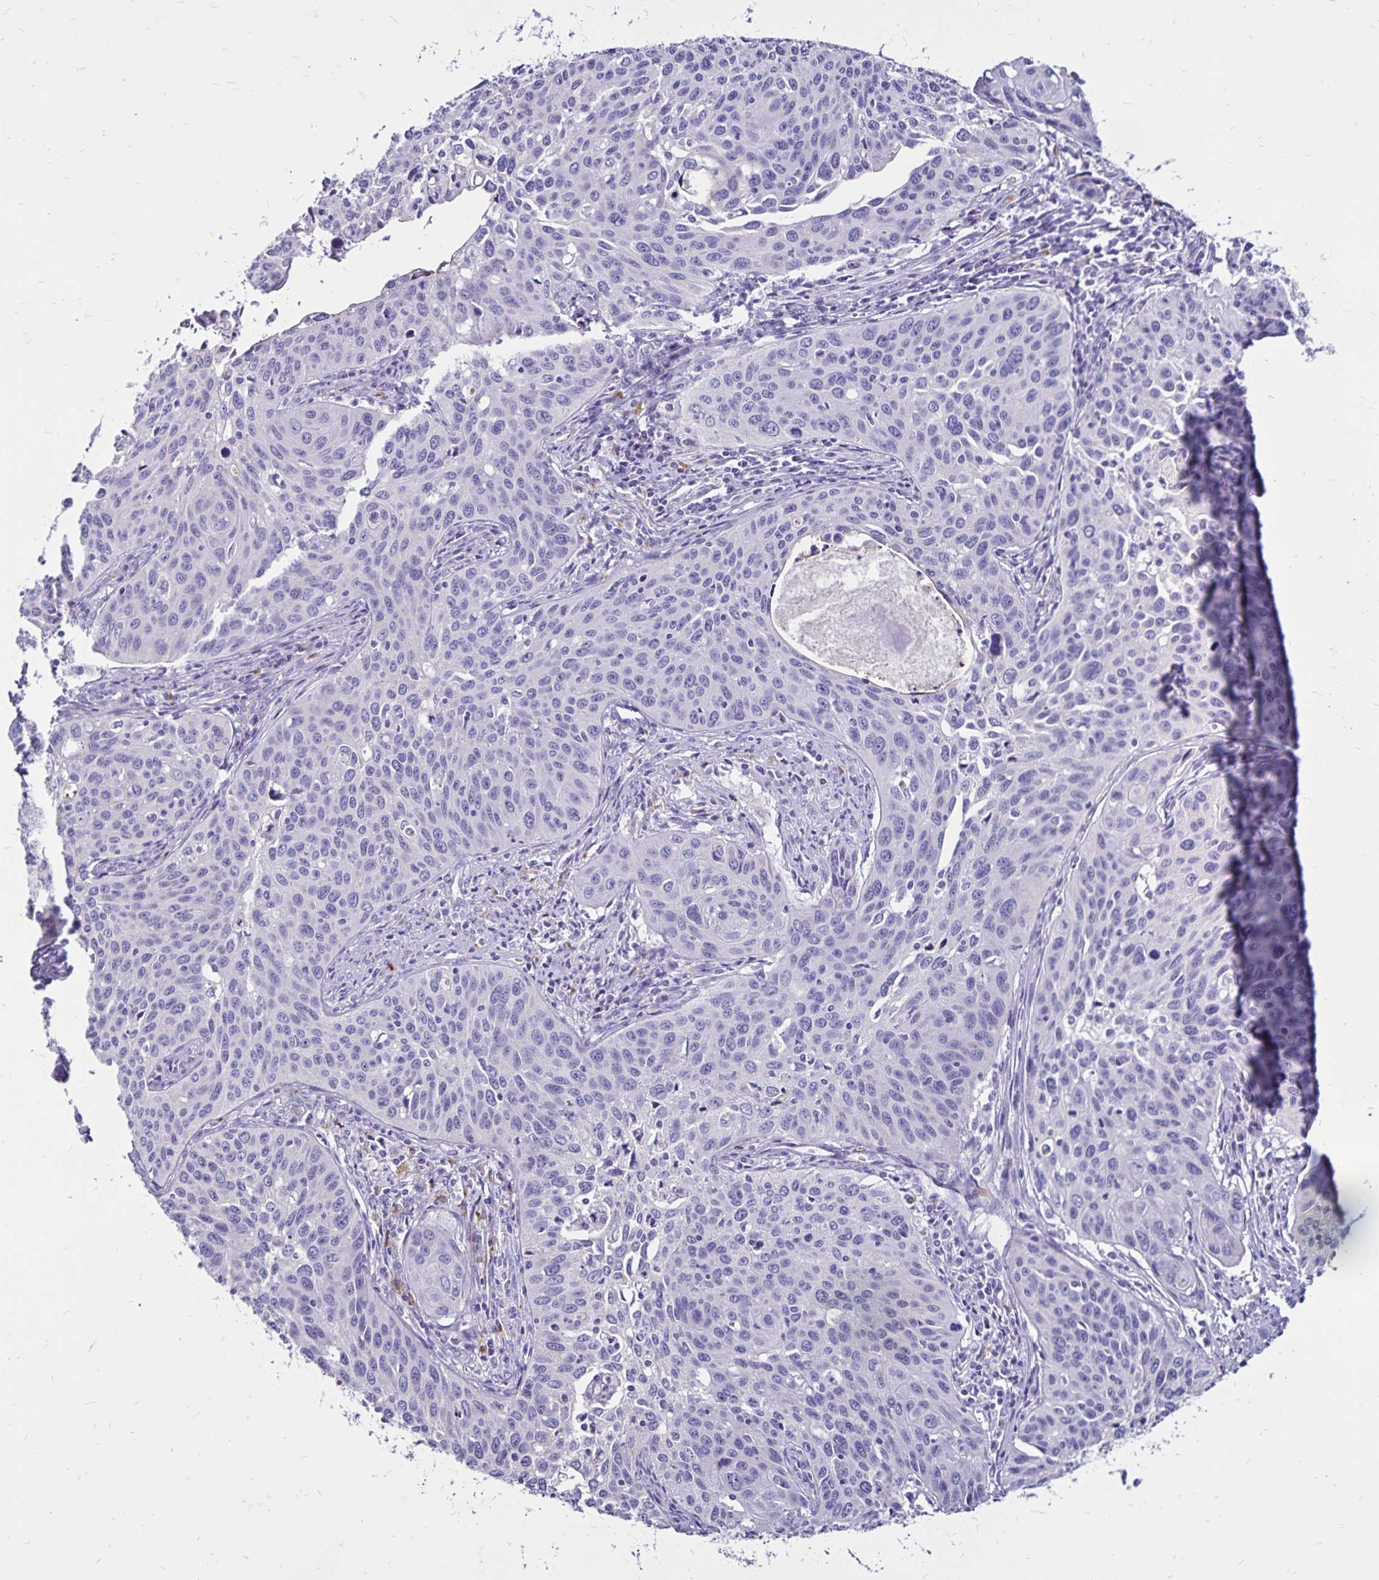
{"staining": {"intensity": "negative", "quantity": "none", "location": "none"}, "tissue": "cervical cancer", "cell_type": "Tumor cells", "image_type": "cancer", "snomed": [{"axis": "morphology", "description": "Squamous cell carcinoma, NOS"}, {"axis": "topography", "description": "Cervix"}], "caption": "There is no significant positivity in tumor cells of cervical squamous cell carcinoma.", "gene": "EVPL", "patient": {"sex": "female", "age": 31}}